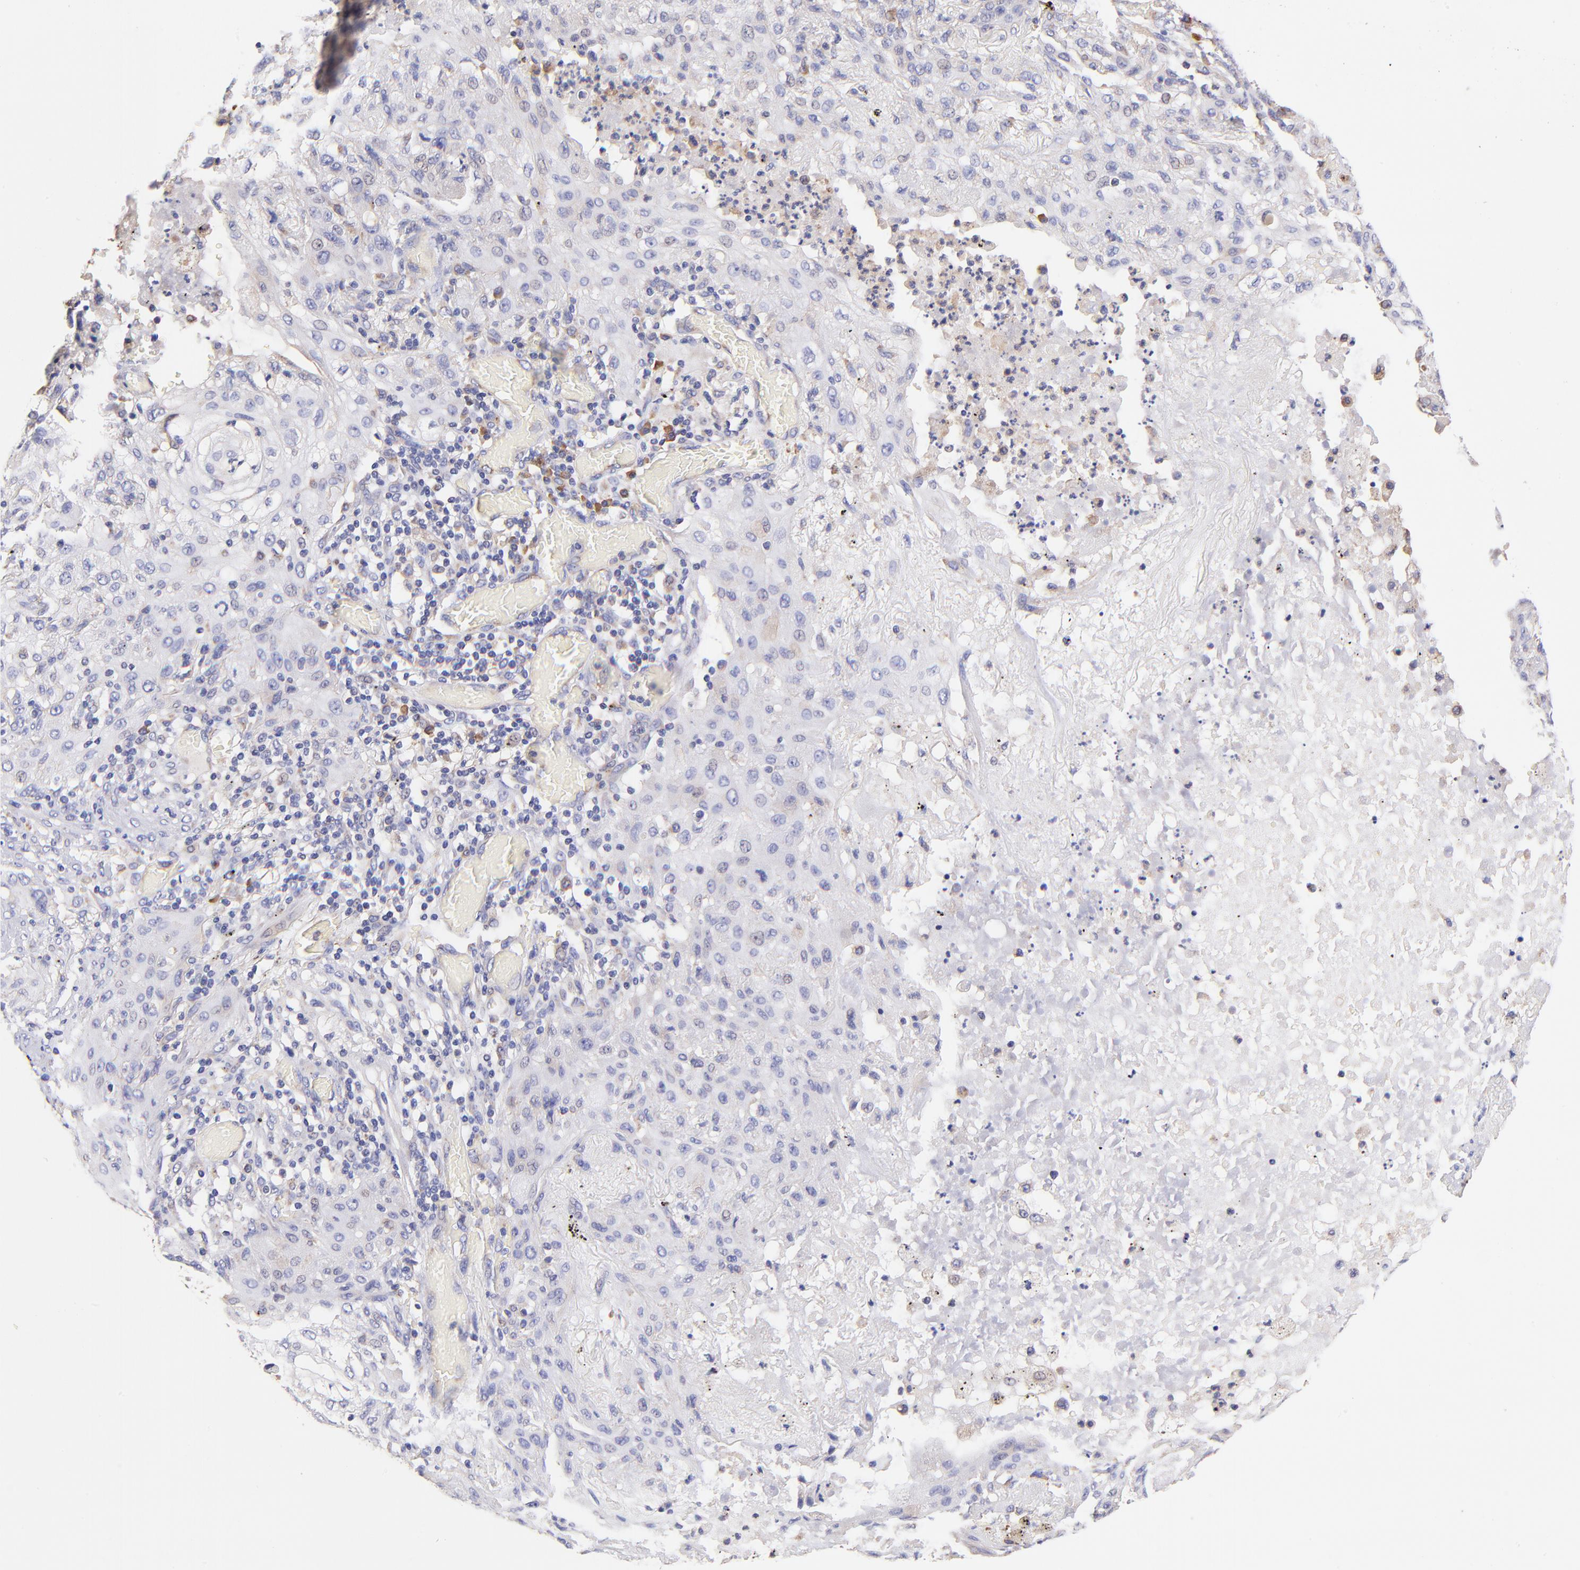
{"staining": {"intensity": "negative", "quantity": "none", "location": "none"}, "tissue": "lung cancer", "cell_type": "Tumor cells", "image_type": "cancer", "snomed": [{"axis": "morphology", "description": "Squamous cell carcinoma, NOS"}, {"axis": "topography", "description": "Lung"}], "caption": "Immunohistochemistry photomicrograph of neoplastic tissue: human lung squamous cell carcinoma stained with DAB exhibits no significant protein staining in tumor cells.", "gene": "PREX1", "patient": {"sex": "female", "age": 47}}